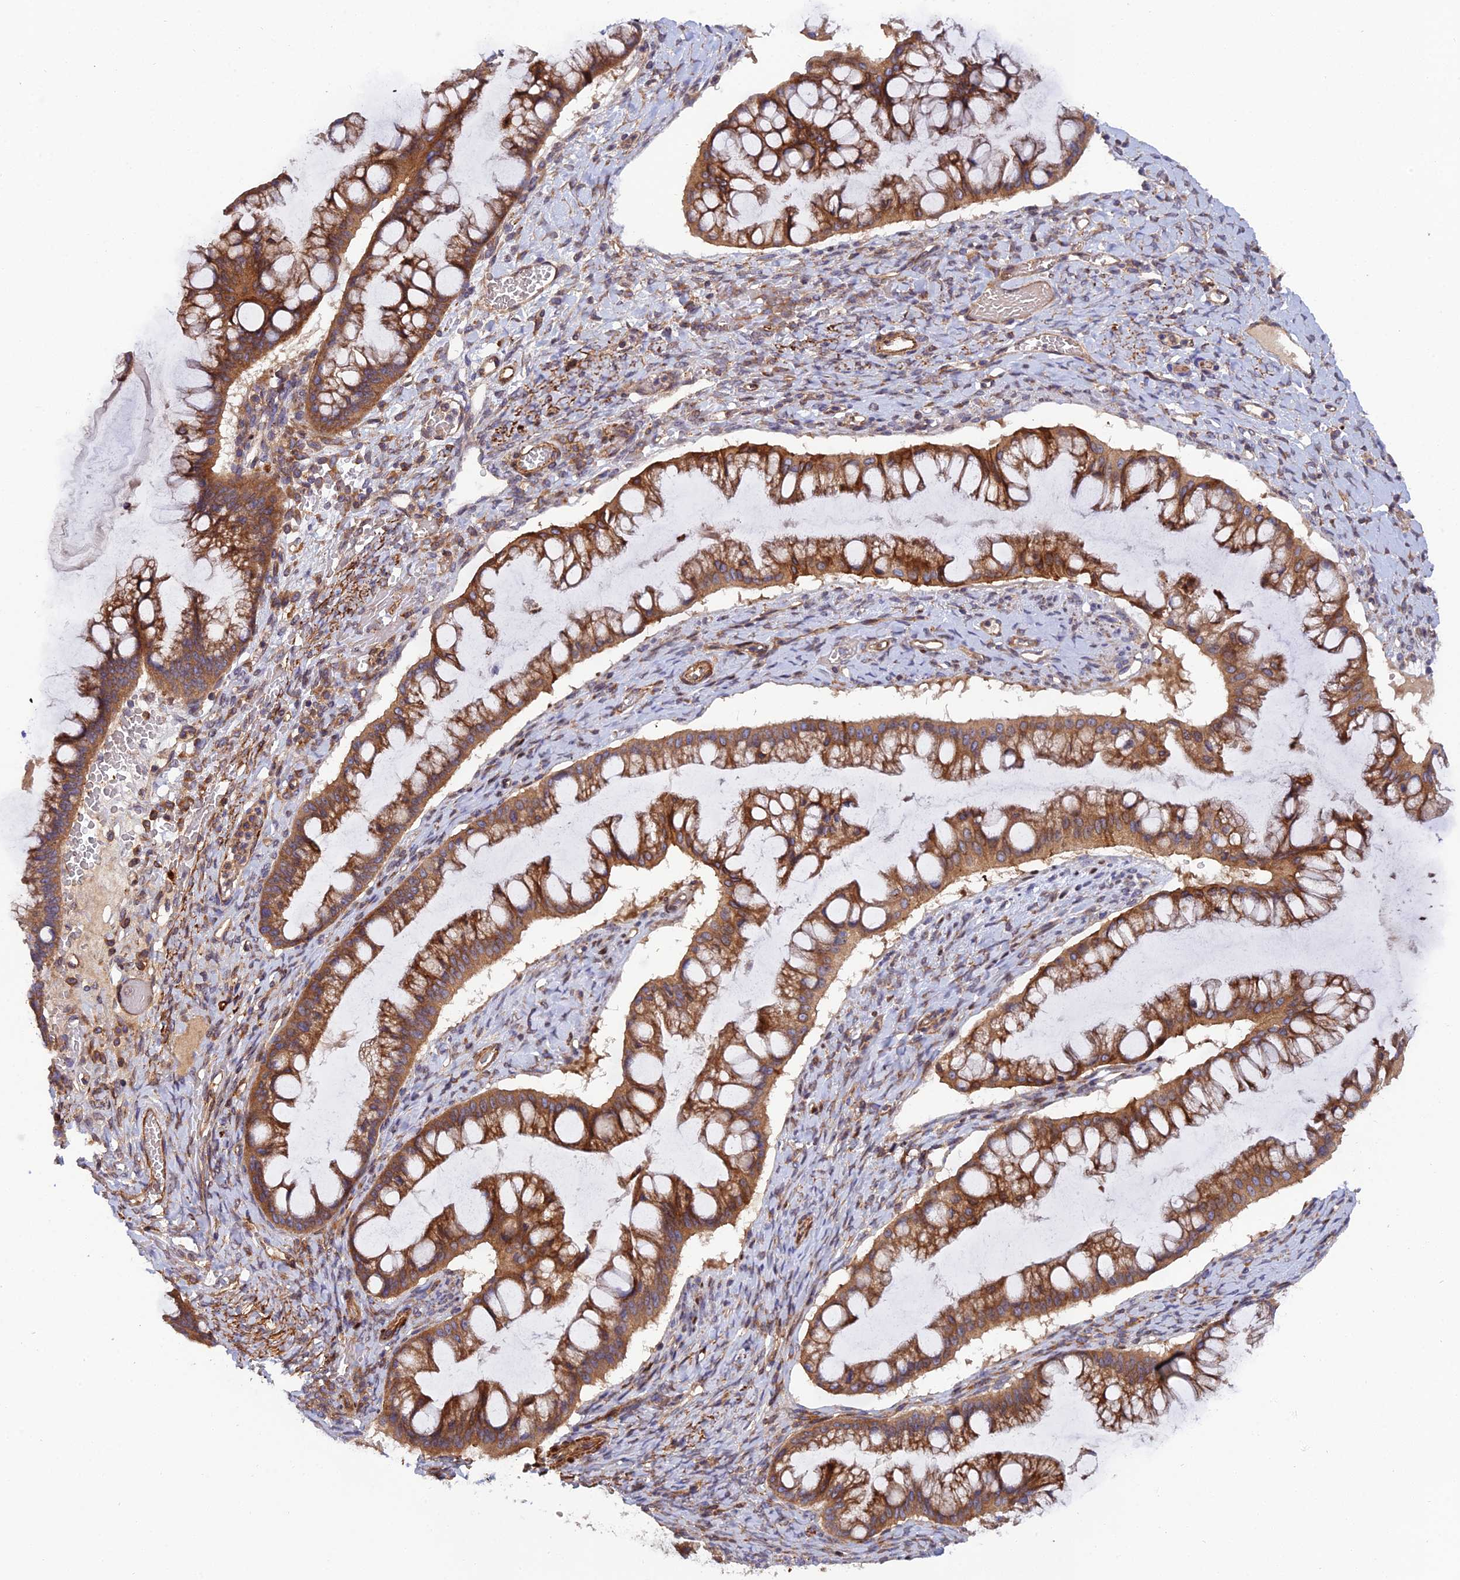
{"staining": {"intensity": "moderate", "quantity": ">75%", "location": "cytoplasmic/membranous"}, "tissue": "ovarian cancer", "cell_type": "Tumor cells", "image_type": "cancer", "snomed": [{"axis": "morphology", "description": "Cystadenocarcinoma, mucinous, NOS"}, {"axis": "topography", "description": "Ovary"}], "caption": "An IHC histopathology image of neoplastic tissue is shown. Protein staining in brown labels moderate cytoplasmic/membranous positivity in mucinous cystadenocarcinoma (ovarian) within tumor cells.", "gene": "RALGAPA2", "patient": {"sex": "female", "age": 73}}